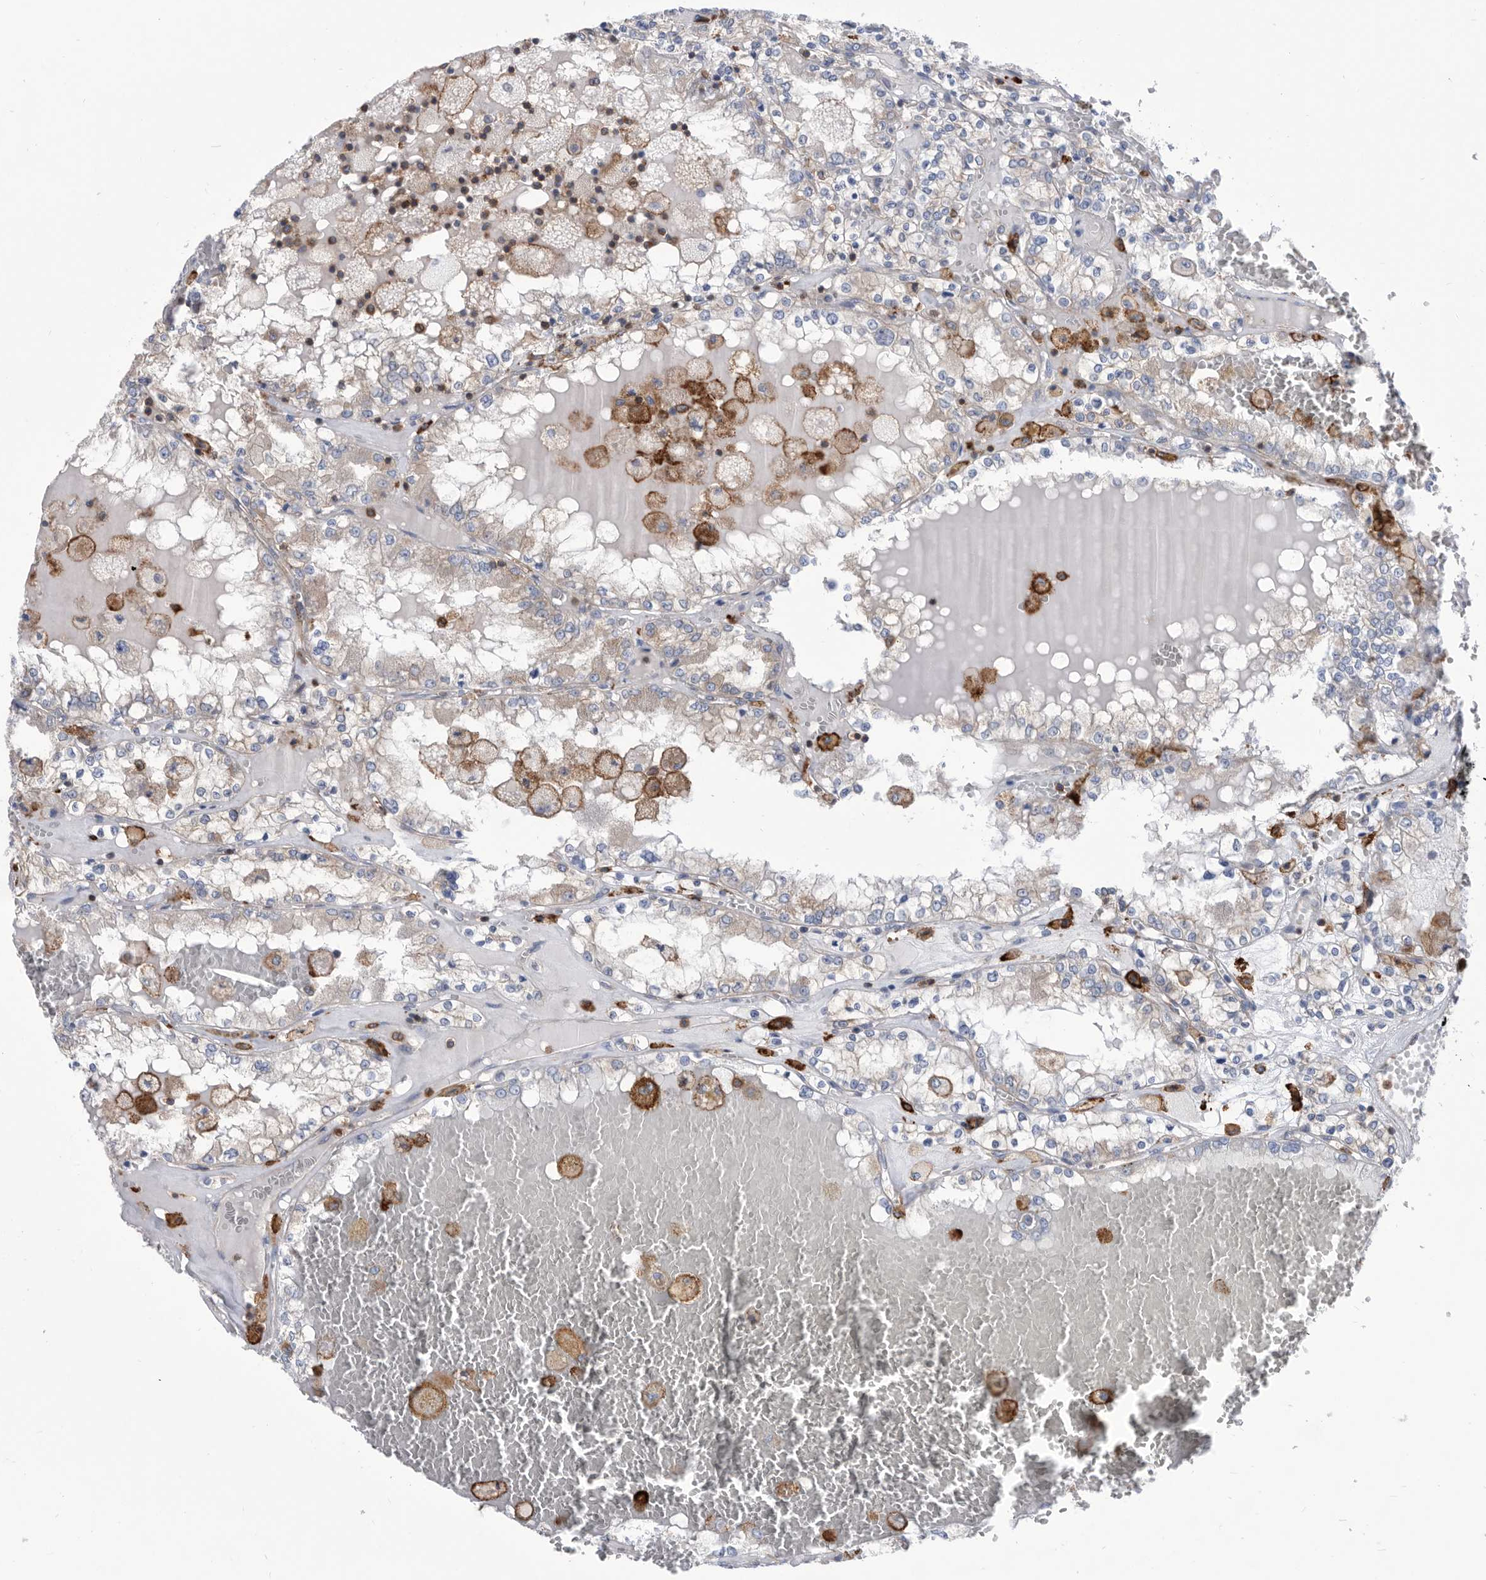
{"staining": {"intensity": "negative", "quantity": "none", "location": "none"}, "tissue": "renal cancer", "cell_type": "Tumor cells", "image_type": "cancer", "snomed": [{"axis": "morphology", "description": "Adenocarcinoma, NOS"}, {"axis": "topography", "description": "Kidney"}], "caption": "IHC photomicrograph of adenocarcinoma (renal) stained for a protein (brown), which demonstrates no staining in tumor cells.", "gene": "SMG7", "patient": {"sex": "female", "age": 56}}